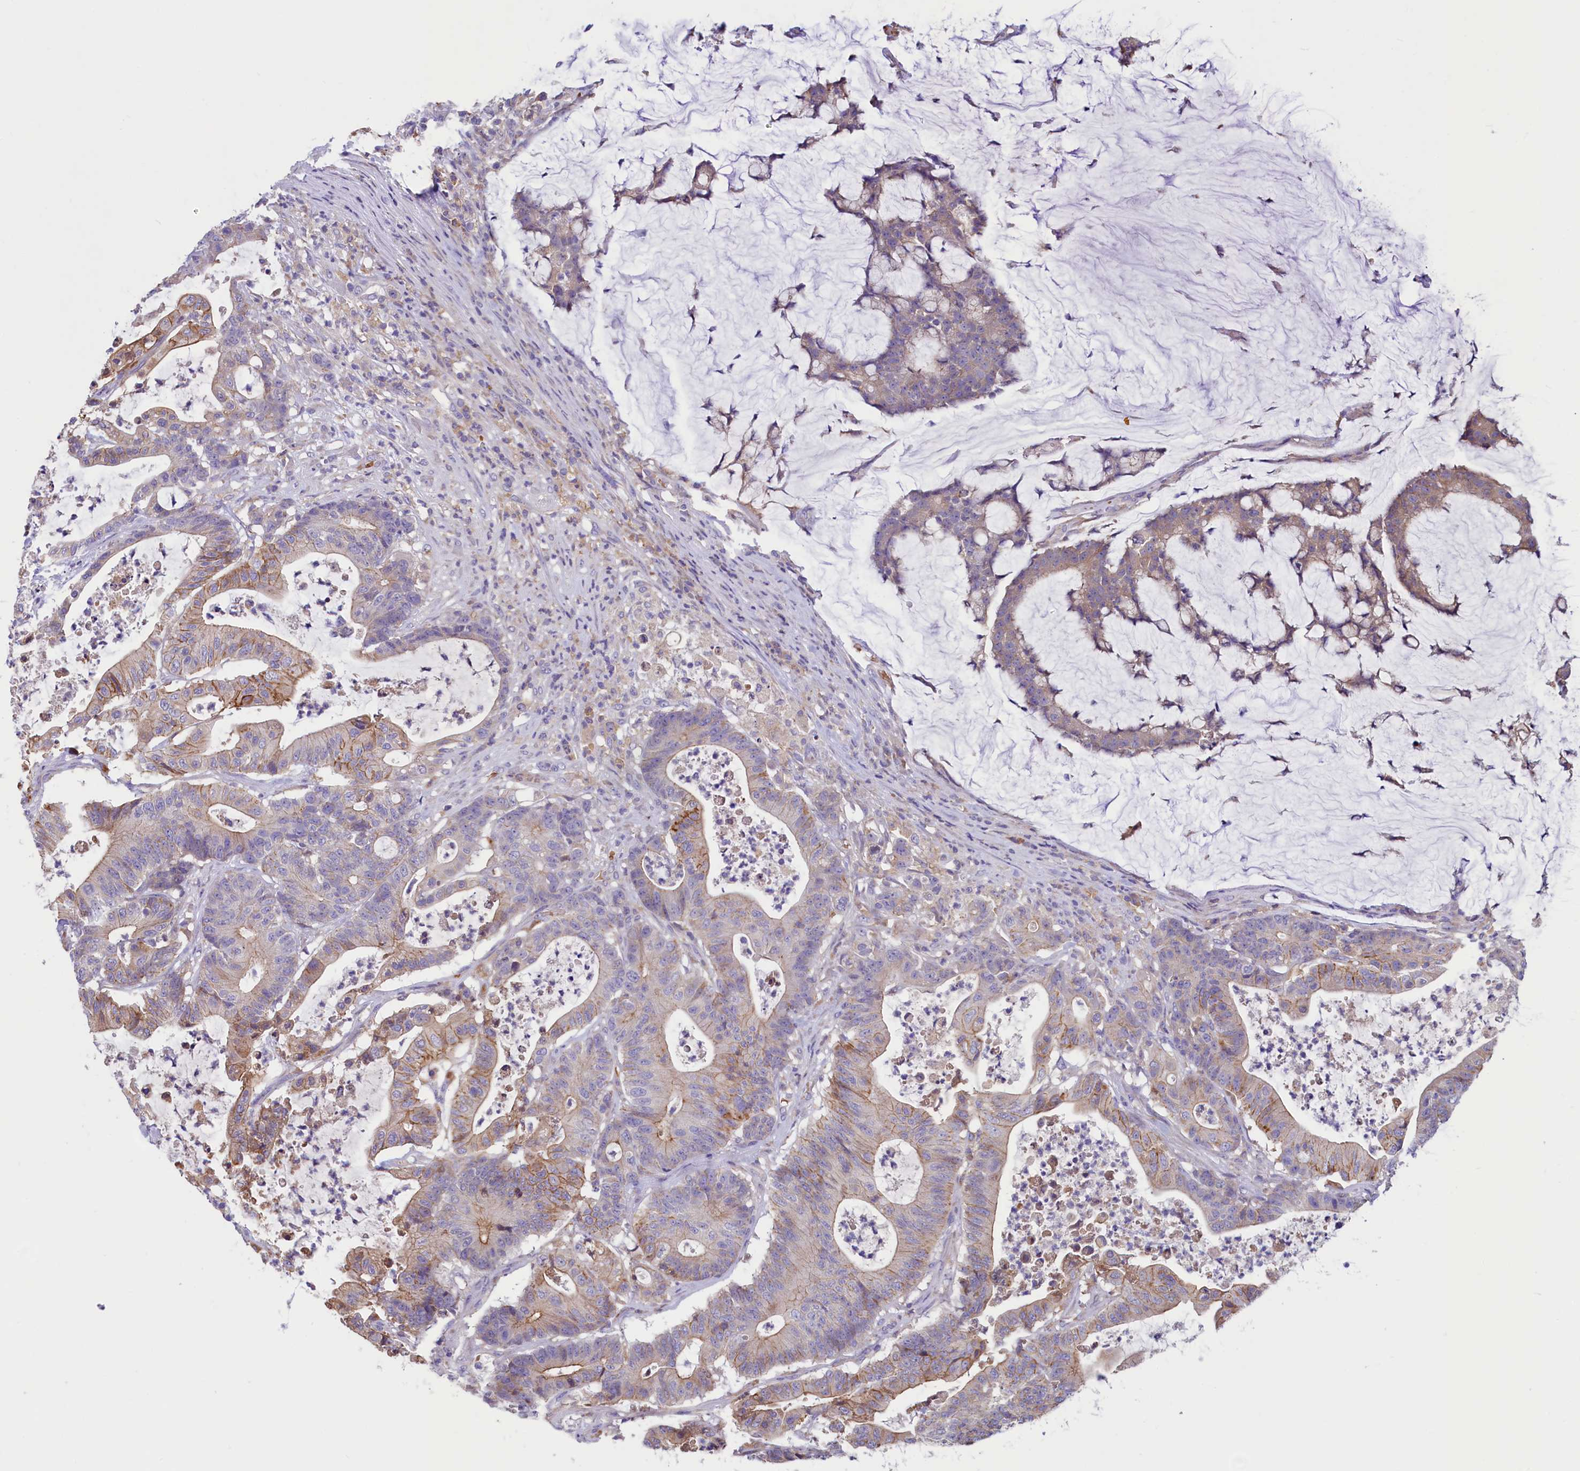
{"staining": {"intensity": "moderate", "quantity": "25%-75%", "location": "cytoplasmic/membranous"}, "tissue": "colorectal cancer", "cell_type": "Tumor cells", "image_type": "cancer", "snomed": [{"axis": "morphology", "description": "Adenocarcinoma, NOS"}, {"axis": "topography", "description": "Colon"}], "caption": "A medium amount of moderate cytoplasmic/membranous expression is appreciated in about 25%-75% of tumor cells in colorectal cancer (adenocarcinoma) tissue.", "gene": "HPS6", "patient": {"sex": "female", "age": 84}}